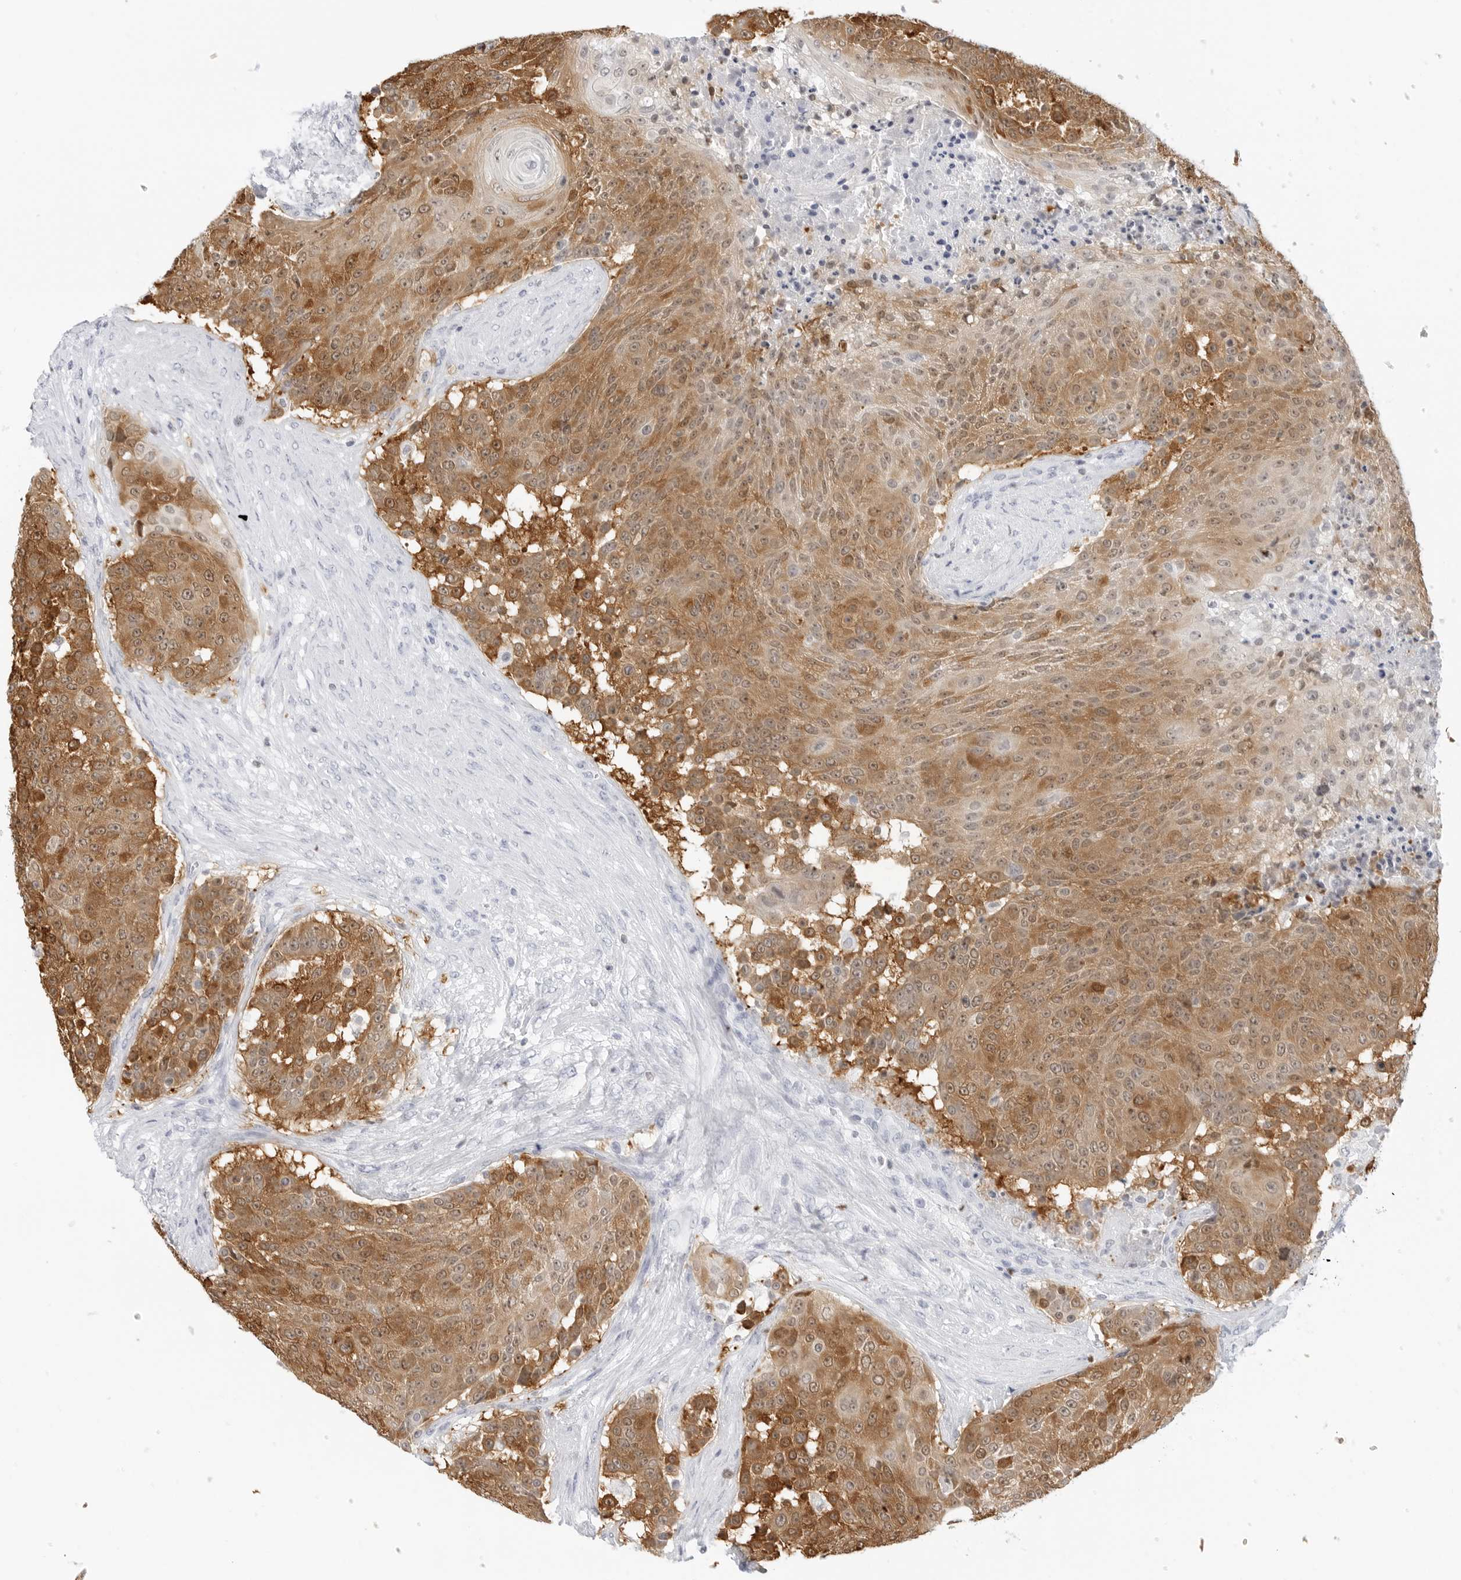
{"staining": {"intensity": "moderate", "quantity": ">75%", "location": "cytoplasmic/membranous,nuclear"}, "tissue": "urothelial cancer", "cell_type": "Tumor cells", "image_type": "cancer", "snomed": [{"axis": "morphology", "description": "Urothelial carcinoma, High grade"}, {"axis": "topography", "description": "Urinary bladder"}], "caption": "Urothelial cancer stained with DAB (3,3'-diaminobenzidine) IHC shows medium levels of moderate cytoplasmic/membranous and nuclear positivity in about >75% of tumor cells.", "gene": "SLC9A3R1", "patient": {"sex": "female", "age": 63}}